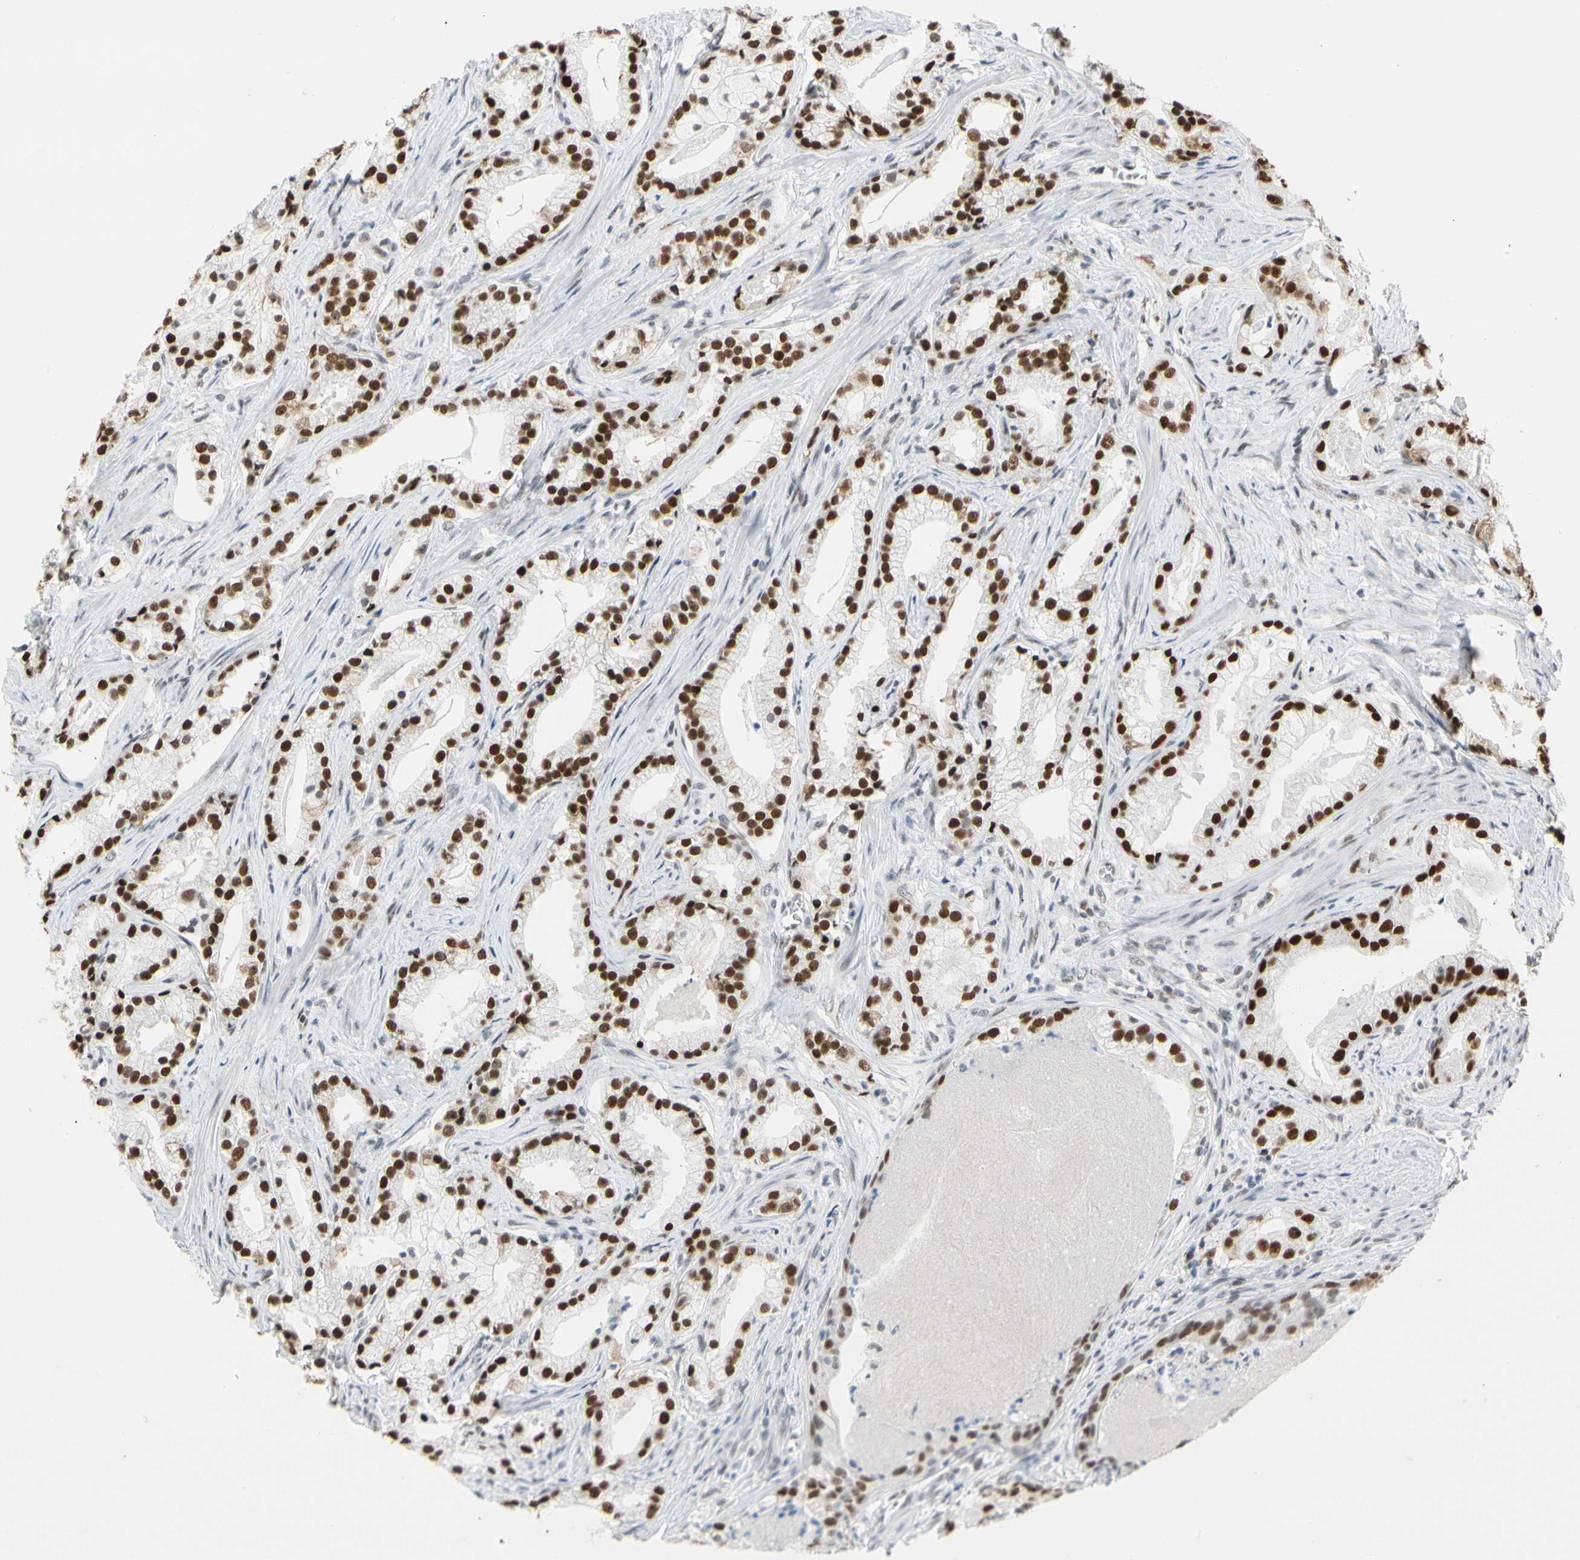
{"staining": {"intensity": "strong", "quantity": ">75%", "location": "nuclear"}, "tissue": "prostate cancer", "cell_type": "Tumor cells", "image_type": "cancer", "snomed": [{"axis": "morphology", "description": "Adenocarcinoma, Low grade"}, {"axis": "topography", "description": "Prostate"}], "caption": "Immunohistochemical staining of prostate adenocarcinoma (low-grade) displays high levels of strong nuclear positivity in approximately >75% of tumor cells.", "gene": "ZSCAN16", "patient": {"sex": "male", "age": 59}}